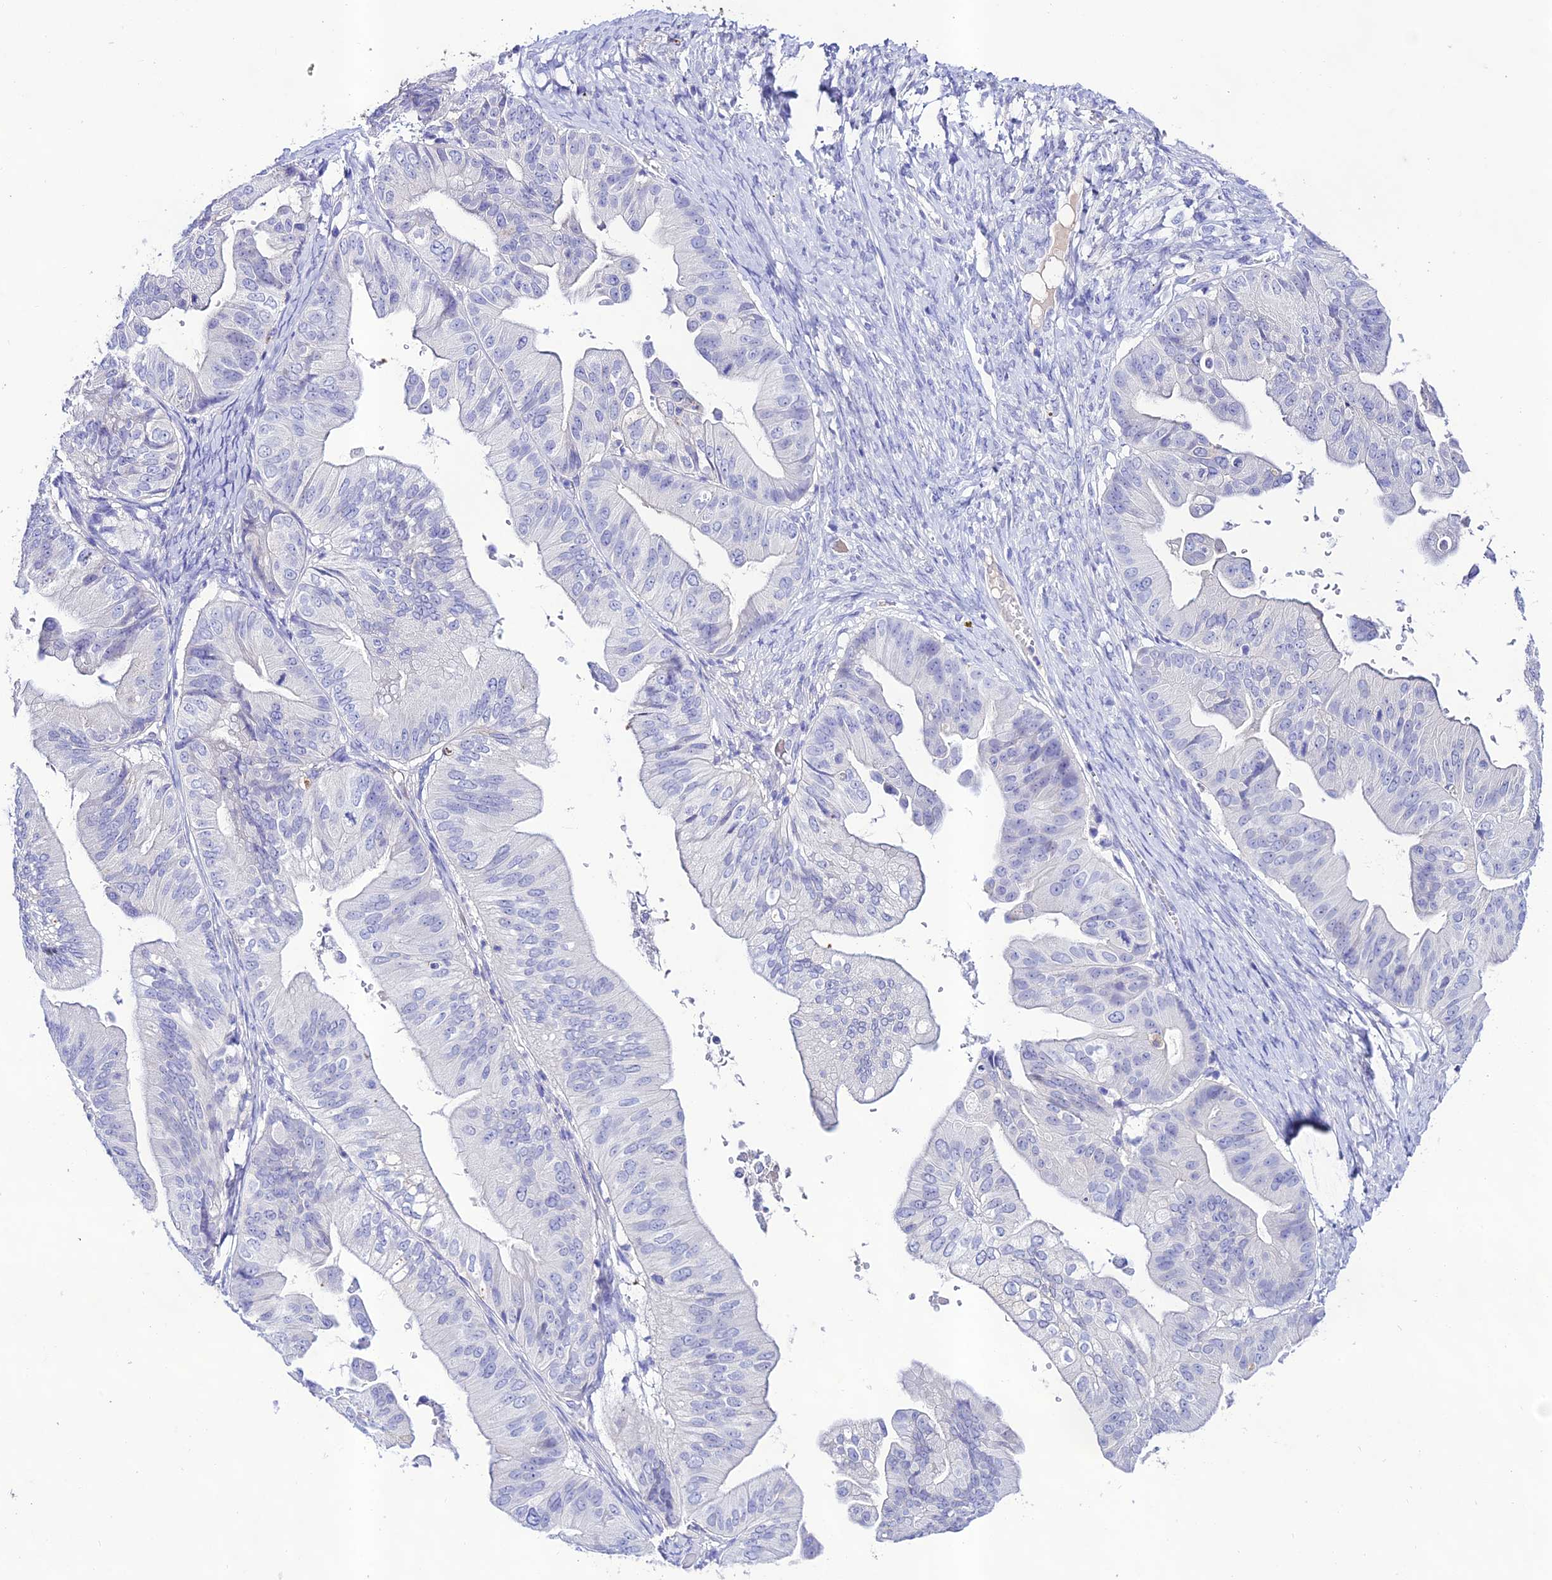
{"staining": {"intensity": "negative", "quantity": "none", "location": "none"}, "tissue": "ovarian cancer", "cell_type": "Tumor cells", "image_type": "cancer", "snomed": [{"axis": "morphology", "description": "Cystadenocarcinoma, mucinous, NOS"}, {"axis": "topography", "description": "Ovary"}], "caption": "Human ovarian cancer stained for a protein using immunohistochemistry (IHC) displays no positivity in tumor cells.", "gene": "NLRP6", "patient": {"sex": "female", "age": 61}}